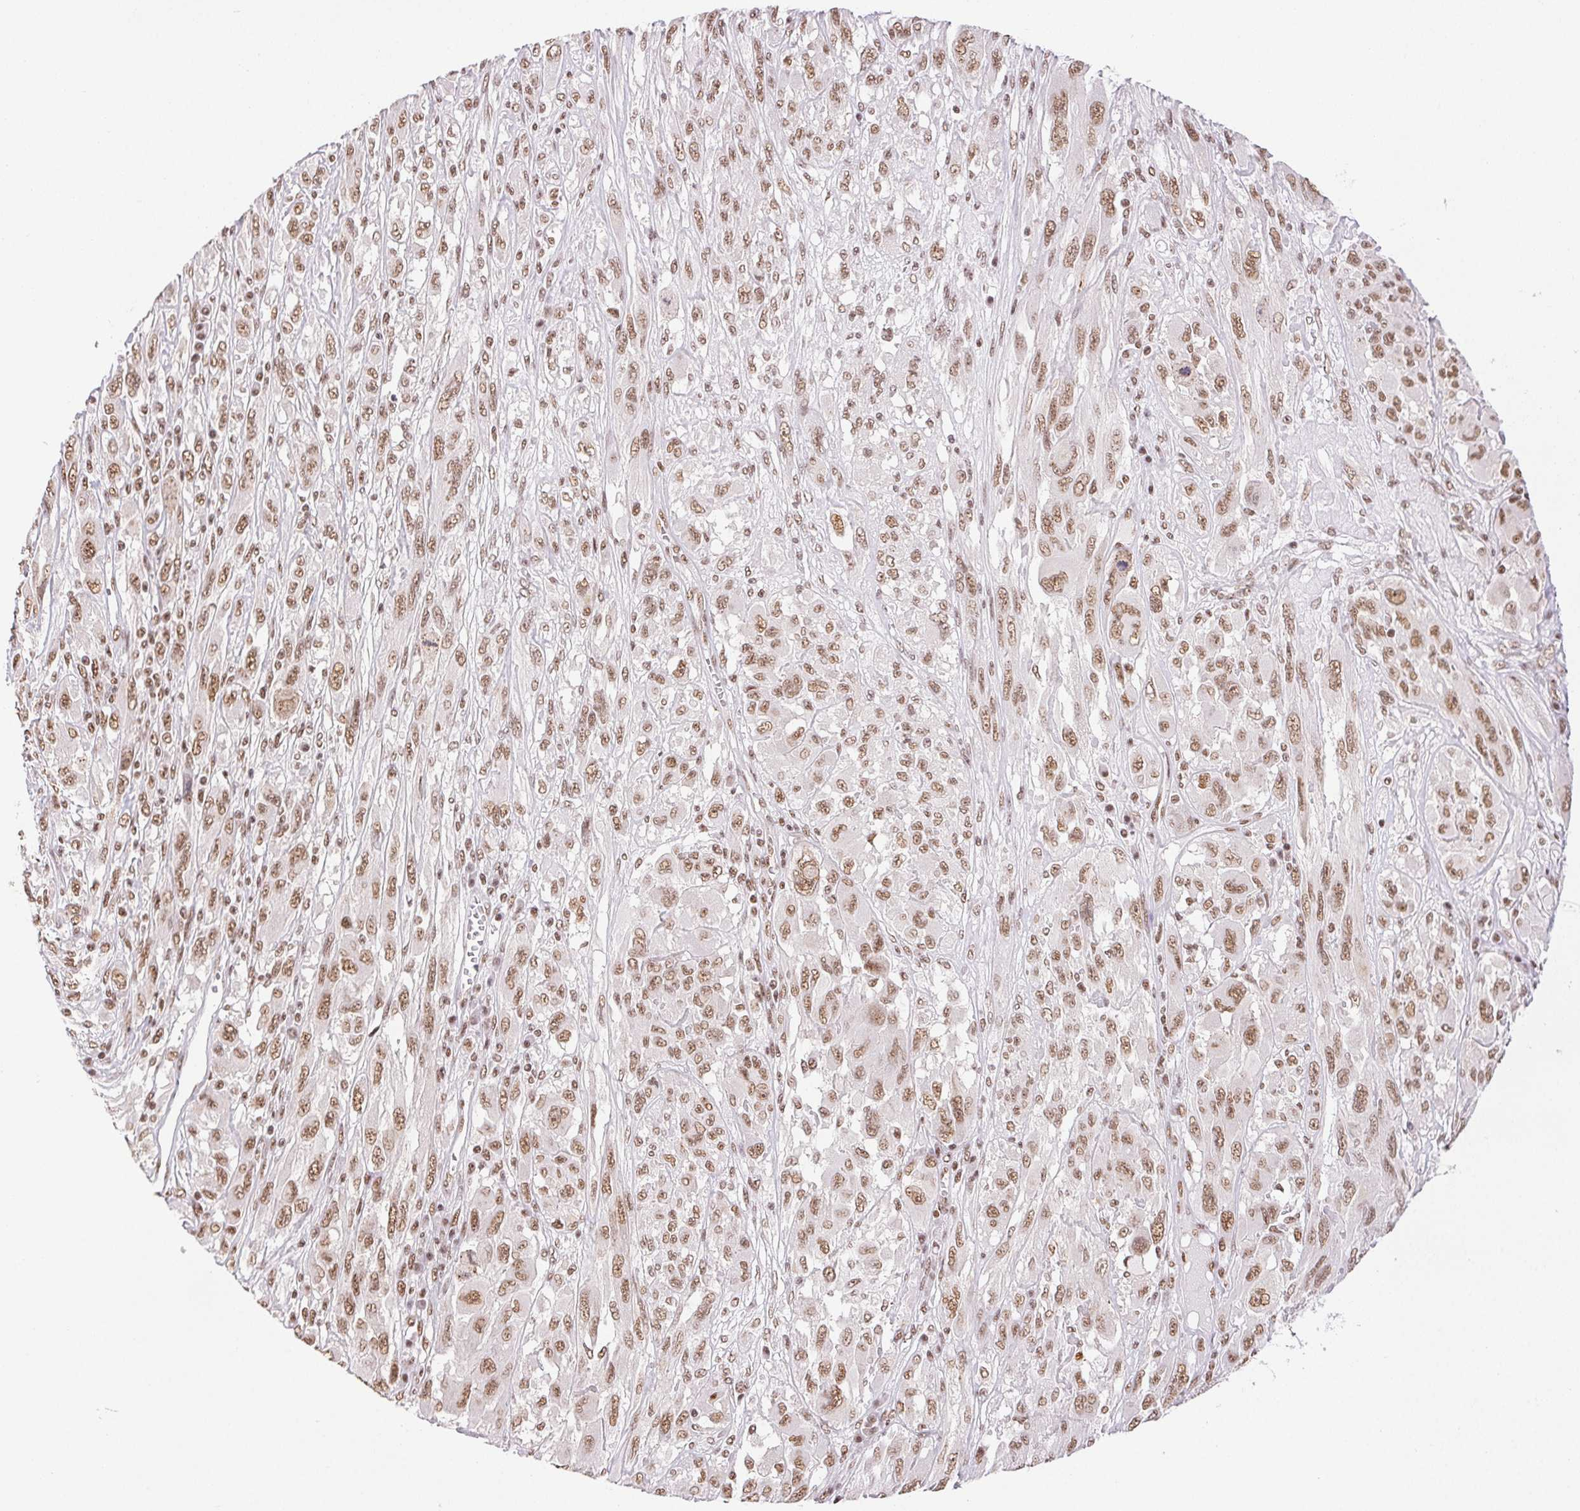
{"staining": {"intensity": "moderate", "quantity": ">75%", "location": "nuclear"}, "tissue": "melanoma", "cell_type": "Tumor cells", "image_type": "cancer", "snomed": [{"axis": "morphology", "description": "Malignant melanoma, NOS"}, {"axis": "topography", "description": "Skin"}], "caption": "Malignant melanoma stained for a protein (brown) demonstrates moderate nuclear positive staining in approximately >75% of tumor cells.", "gene": "IK", "patient": {"sex": "female", "age": 91}}